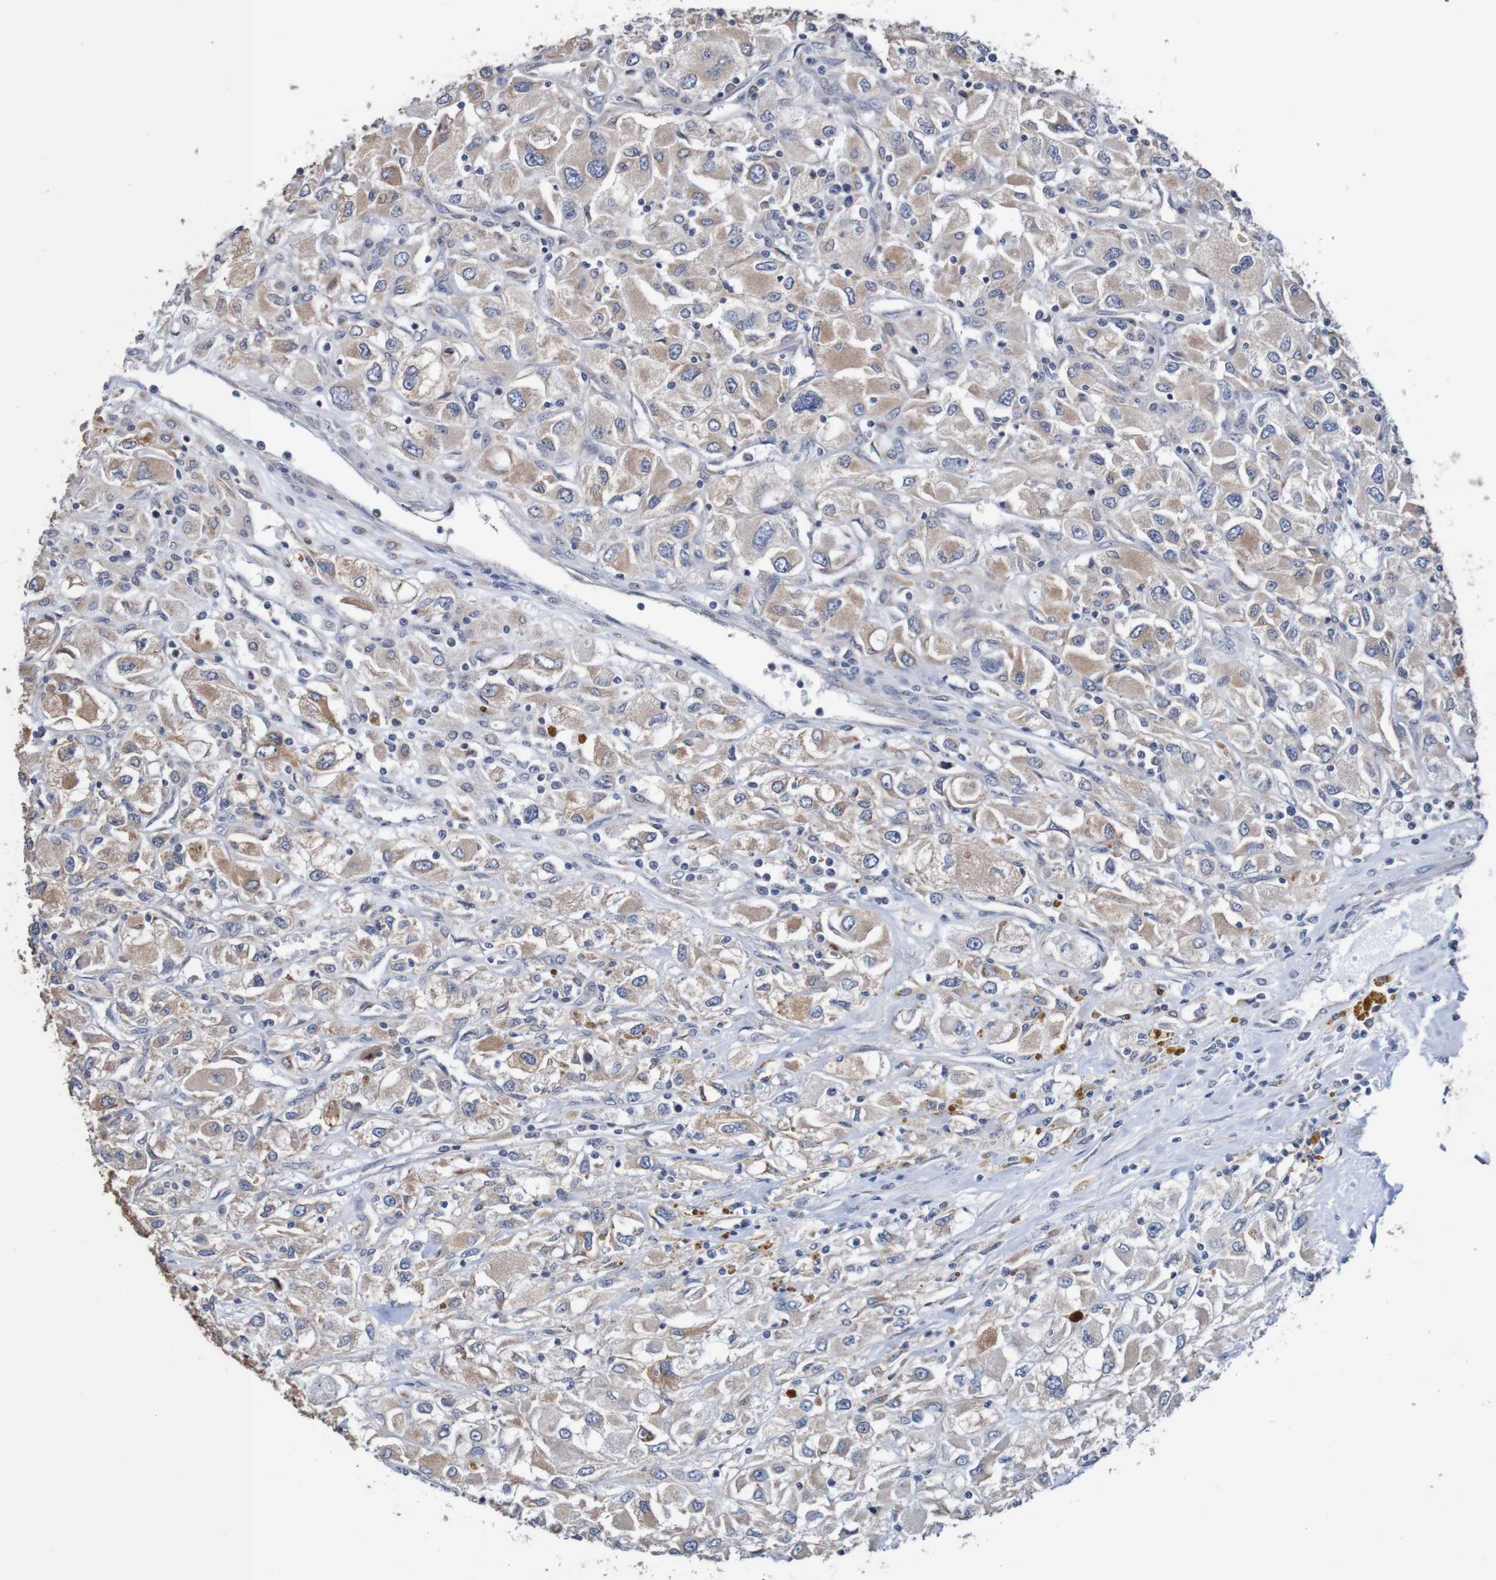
{"staining": {"intensity": "moderate", "quantity": "25%-75%", "location": "cytoplasmic/membranous"}, "tissue": "renal cancer", "cell_type": "Tumor cells", "image_type": "cancer", "snomed": [{"axis": "morphology", "description": "Adenocarcinoma, NOS"}, {"axis": "topography", "description": "Kidney"}], "caption": "An immunohistochemistry image of neoplastic tissue is shown. Protein staining in brown shows moderate cytoplasmic/membranous positivity in renal adenocarcinoma within tumor cells.", "gene": "FIBP", "patient": {"sex": "female", "age": 52}}